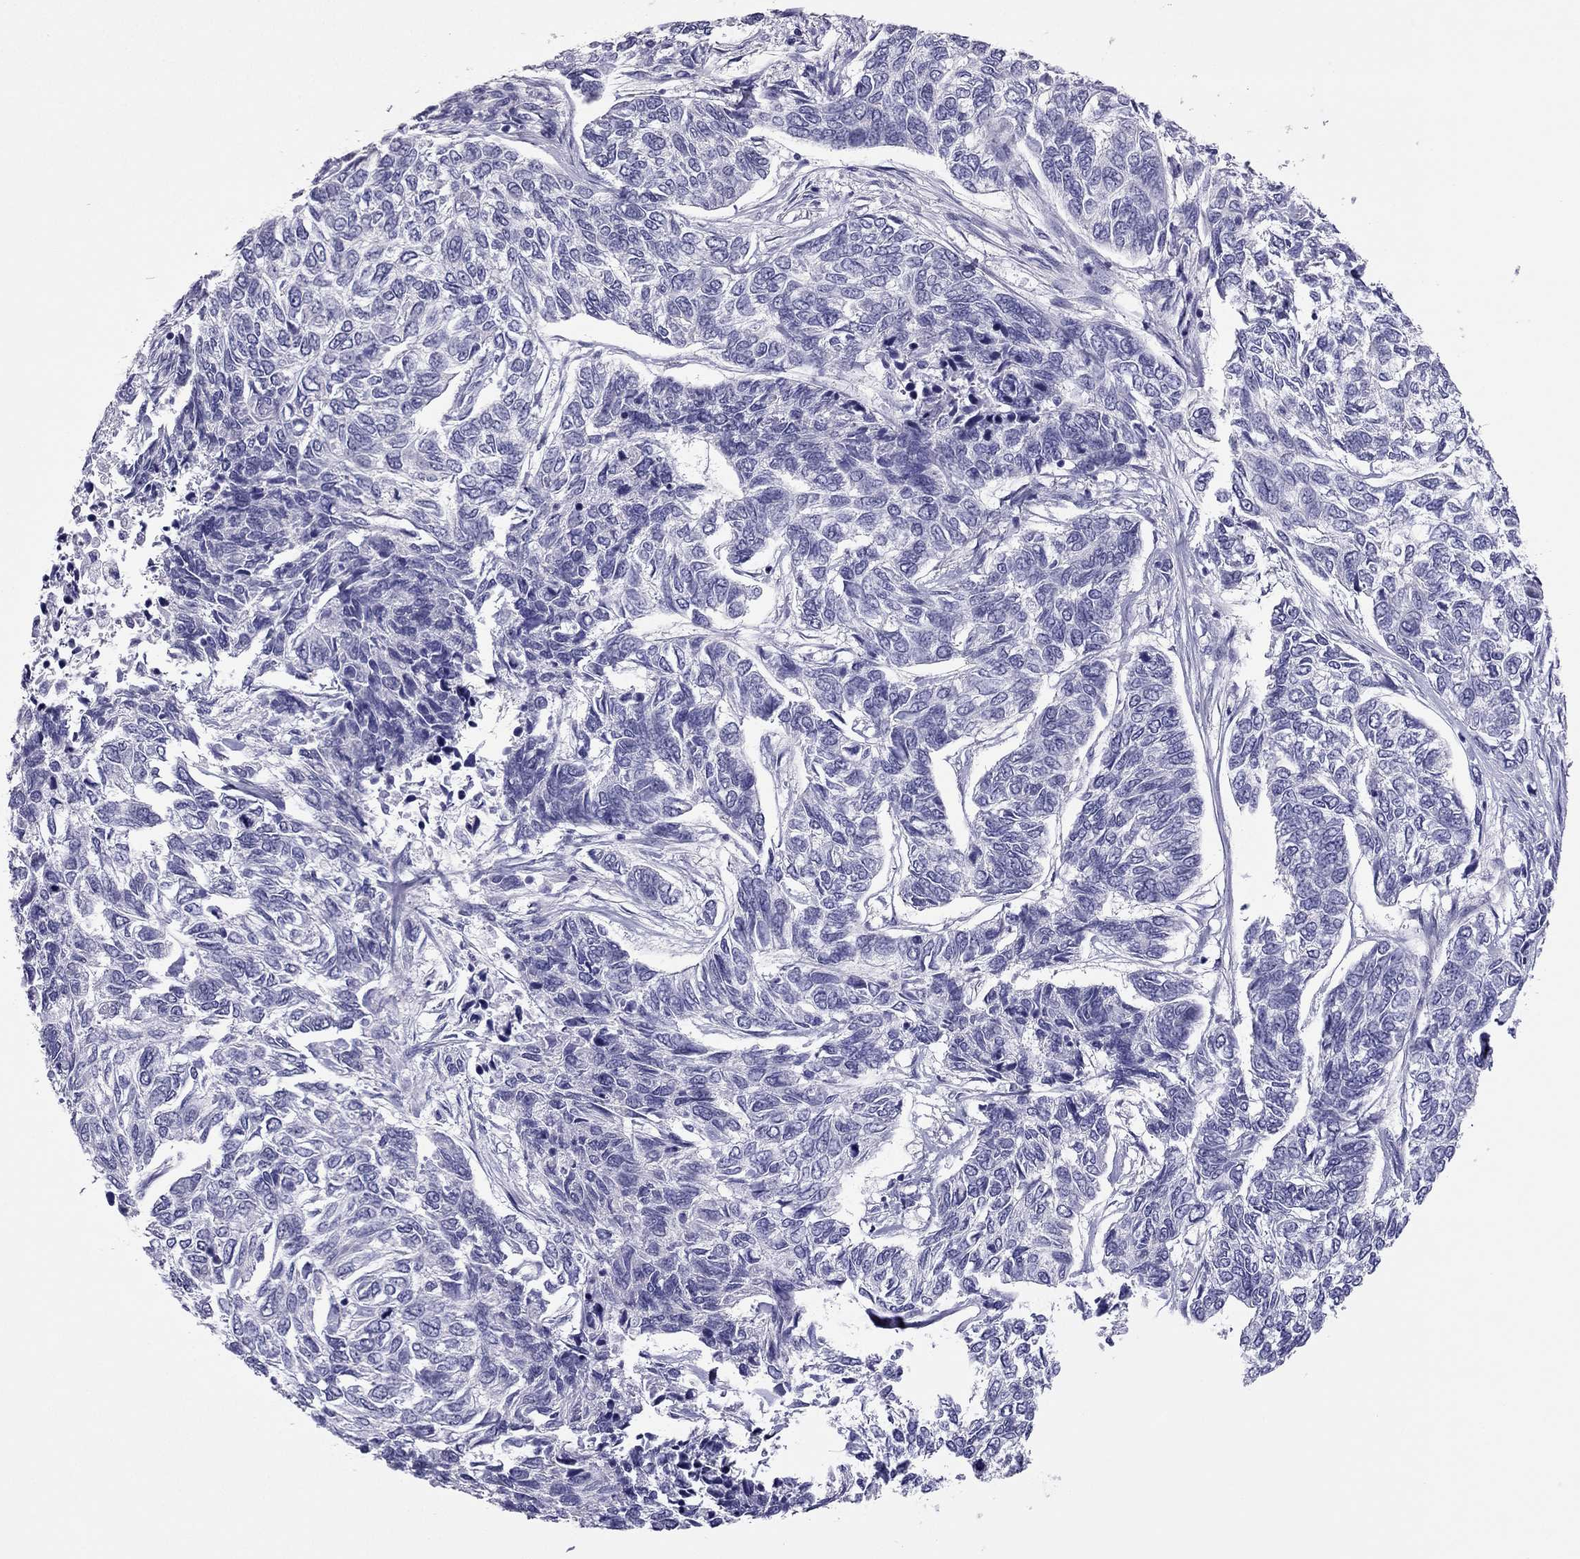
{"staining": {"intensity": "negative", "quantity": "none", "location": "none"}, "tissue": "skin cancer", "cell_type": "Tumor cells", "image_type": "cancer", "snomed": [{"axis": "morphology", "description": "Basal cell carcinoma"}, {"axis": "topography", "description": "Skin"}], "caption": "An image of human basal cell carcinoma (skin) is negative for staining in tumor cells.", "gene": "PDE6A", "patient": {"sex": "female", "age": 65}}